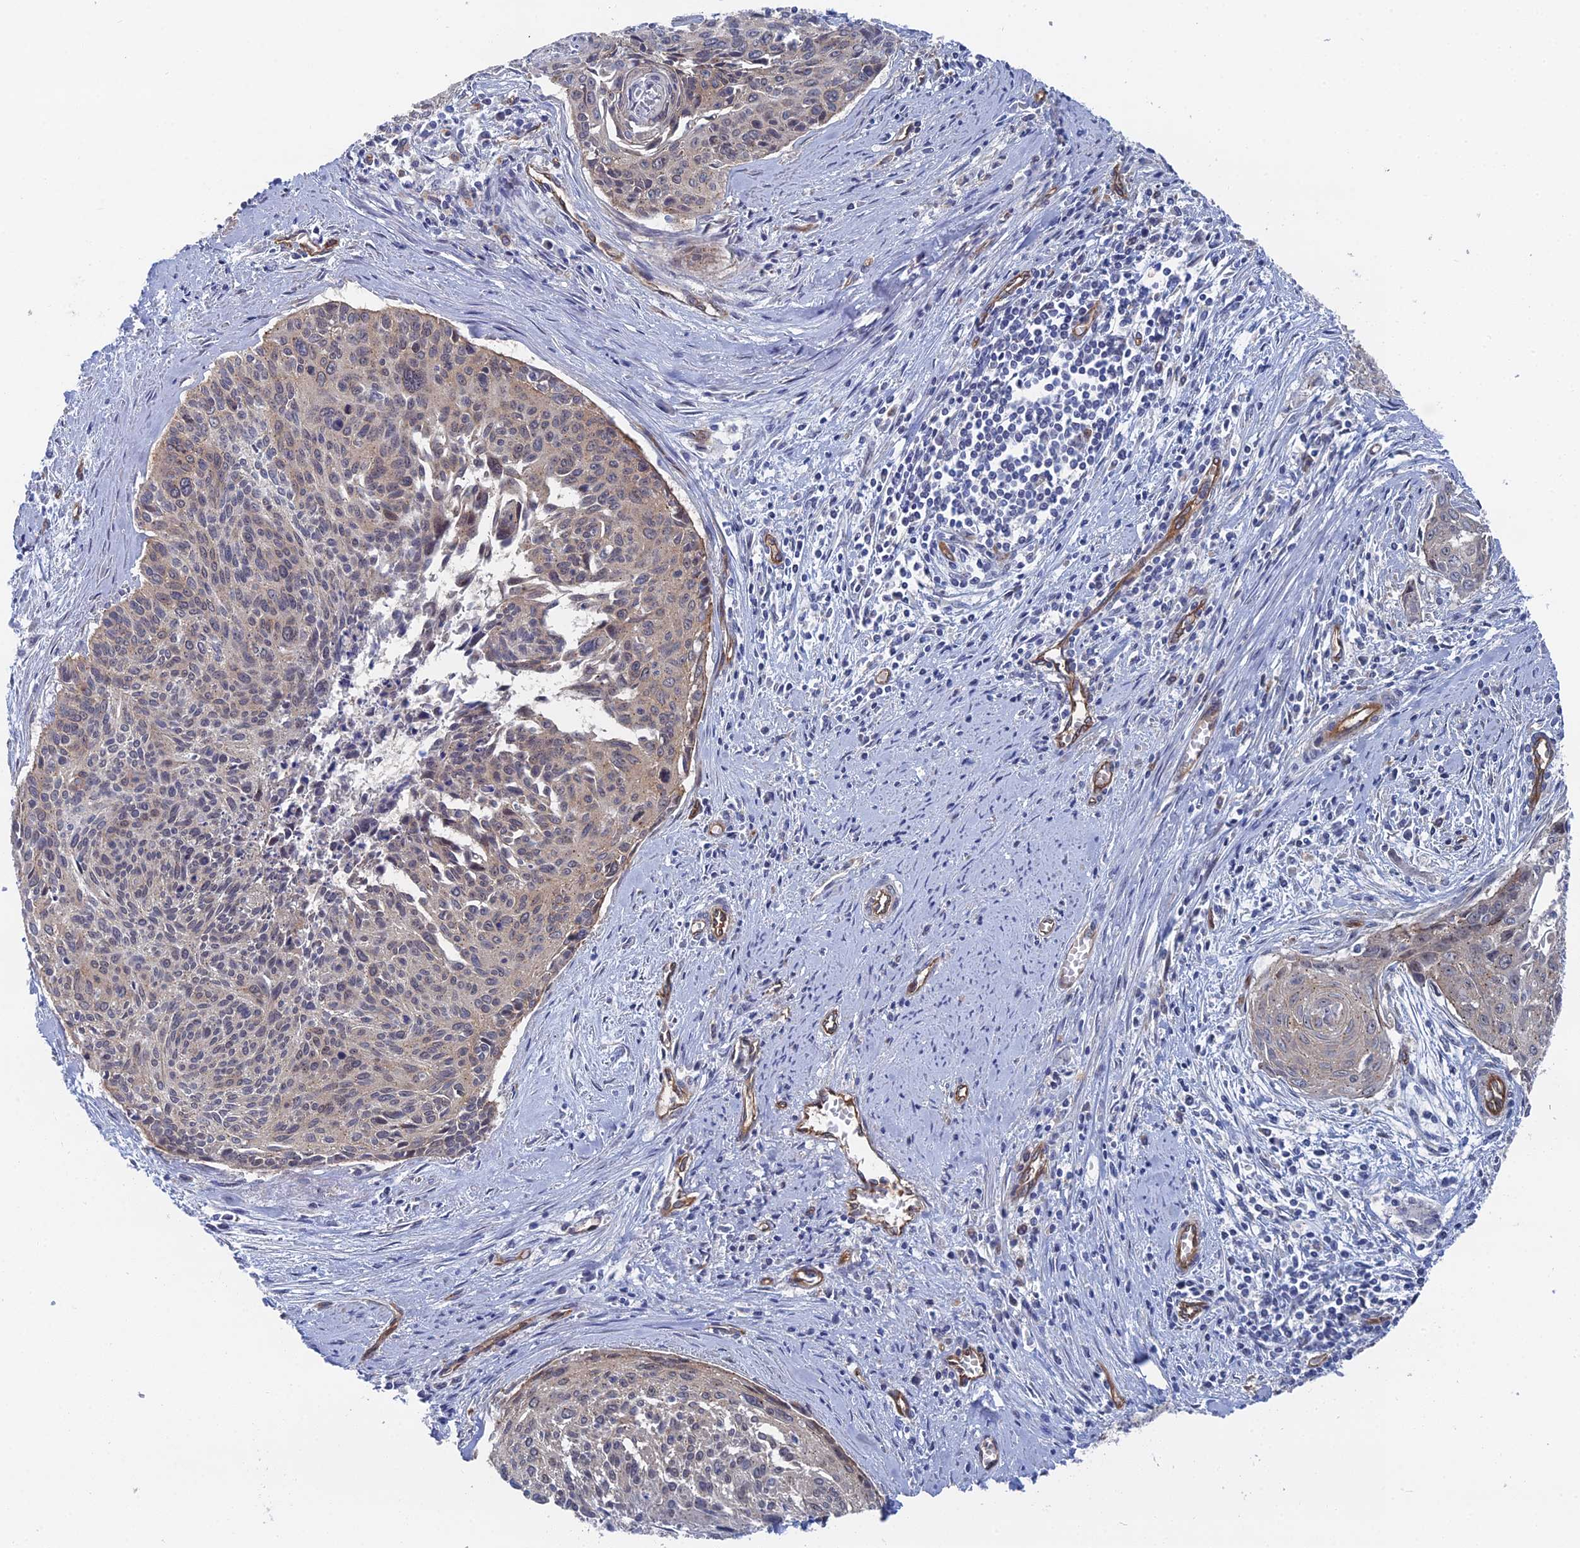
{"staining": {"intensity": "weak", "quantity": "25%-75%", "location": "cytoplasmic/membranous"}, "tissue": "cervical cancer", "cell_type": "Tumor cells", "image_type": "cancer", "snomed": [{"axis": "morphology", "description": "Squamous cell carcinoma, NOS"}, {"axis": "topography", "description": "Cervix"}], "caption": "High-magnification brightfield microscopy of cervical squamous cell carcinoma stained with DAB (brown) and counterstained with hematoxylin (blue). tumor cells exhibit weak cytoplasmic/membranous staining is appreciated in approximately25%-75% of cells. (DAB IHC, brown staining for protein, blue staining for nuclei).", "gene": "ARAP3", "patient": {"sex": "female", "age": 55}}